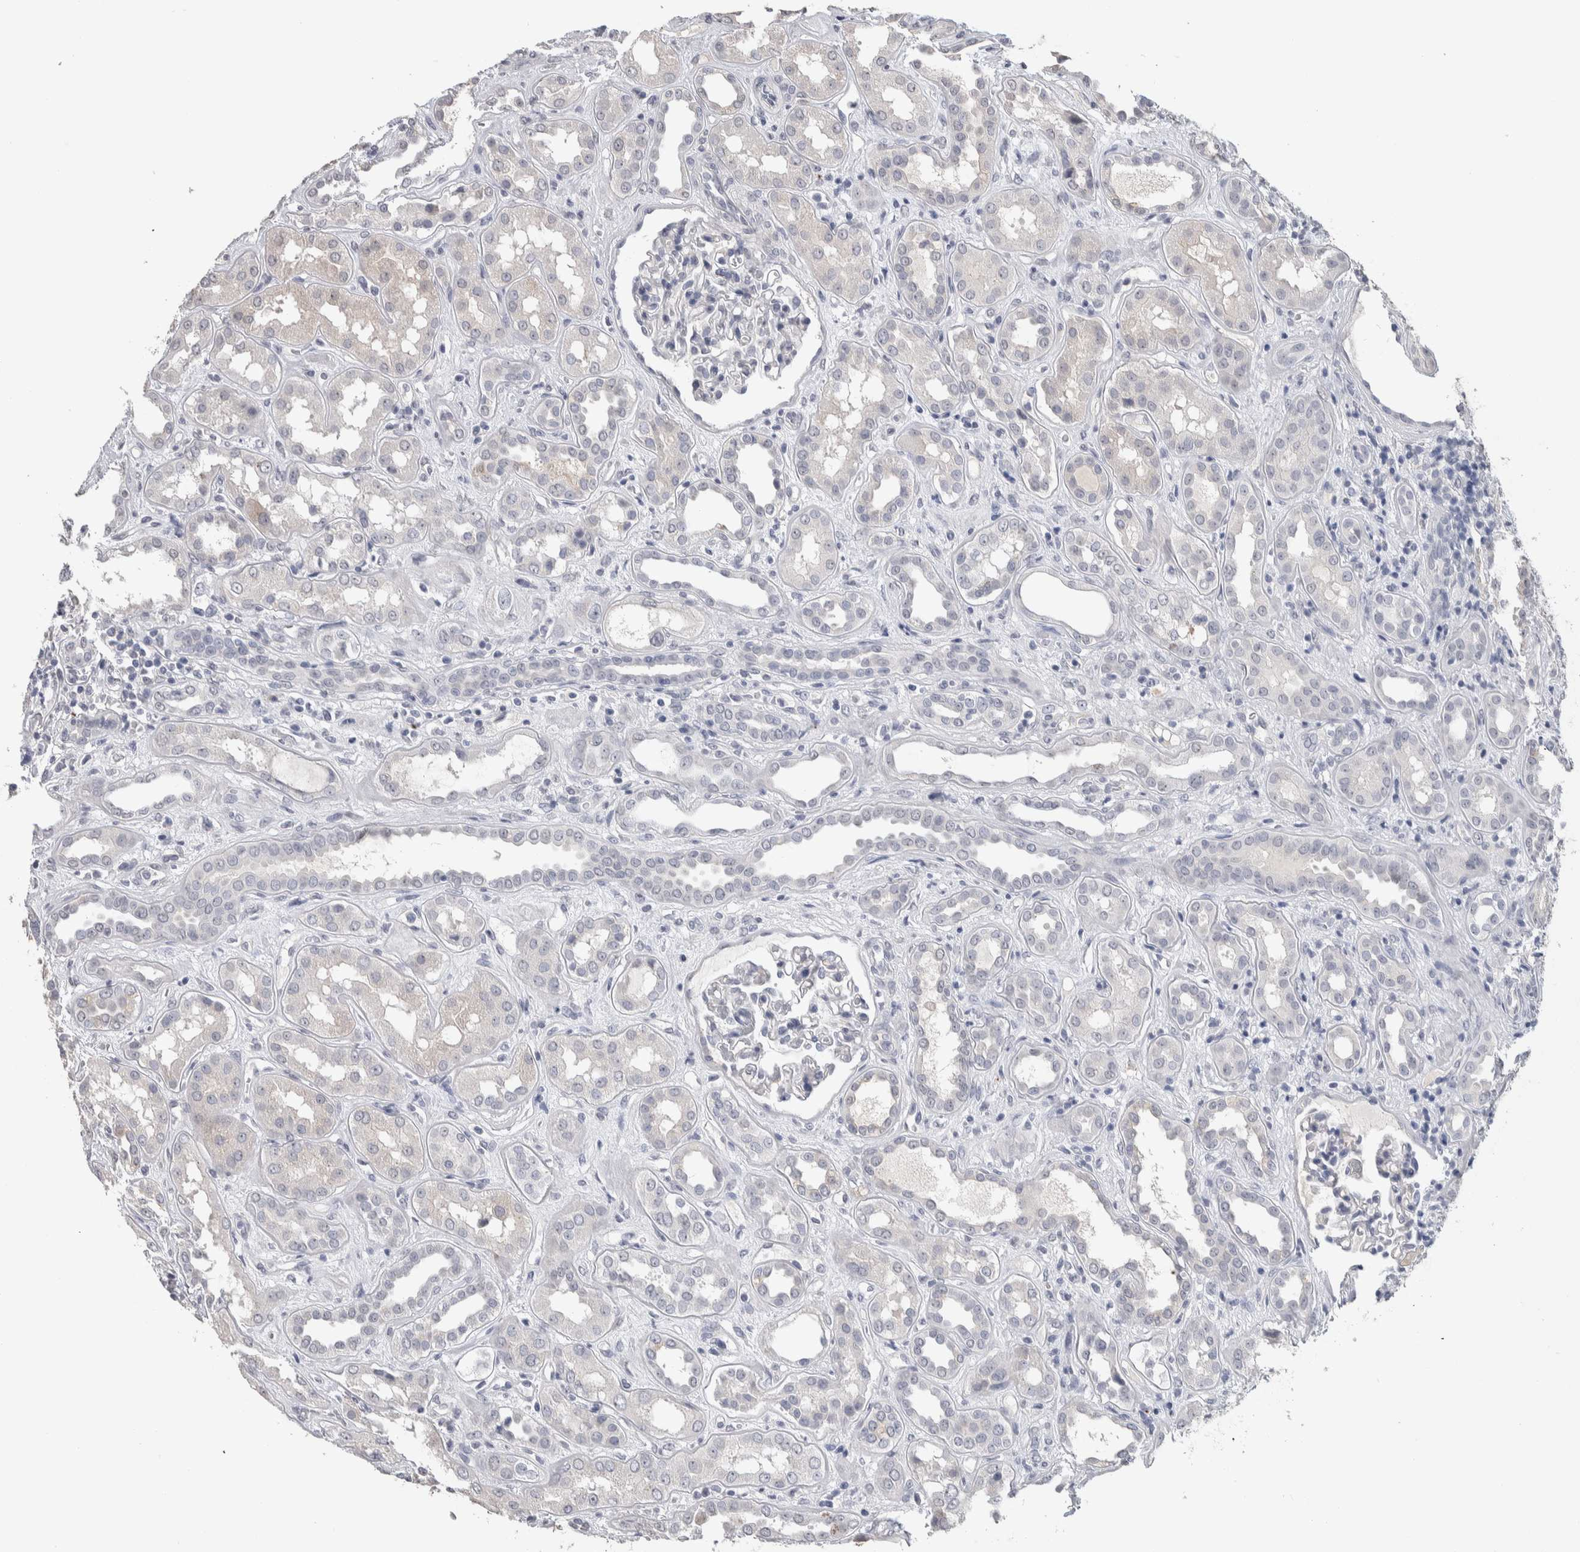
{"staining": {"intensity": "negative", "quantity": "none", "location": "none"}, "tissue": "kidney", "cell_type": "Cells in glomeruli", "image_type": "normal", "snomed": [{"axis": "morphology", "description": "Normal tissue, NOS"}, {"axis": "topography", "description": "Kidney"}], "caption": "Photomicrograph shows no protein positivity in cells in glomeruli of benign kidney.", "gene": "TMEM102", "patient": {"sex": "male", "age": 59}}